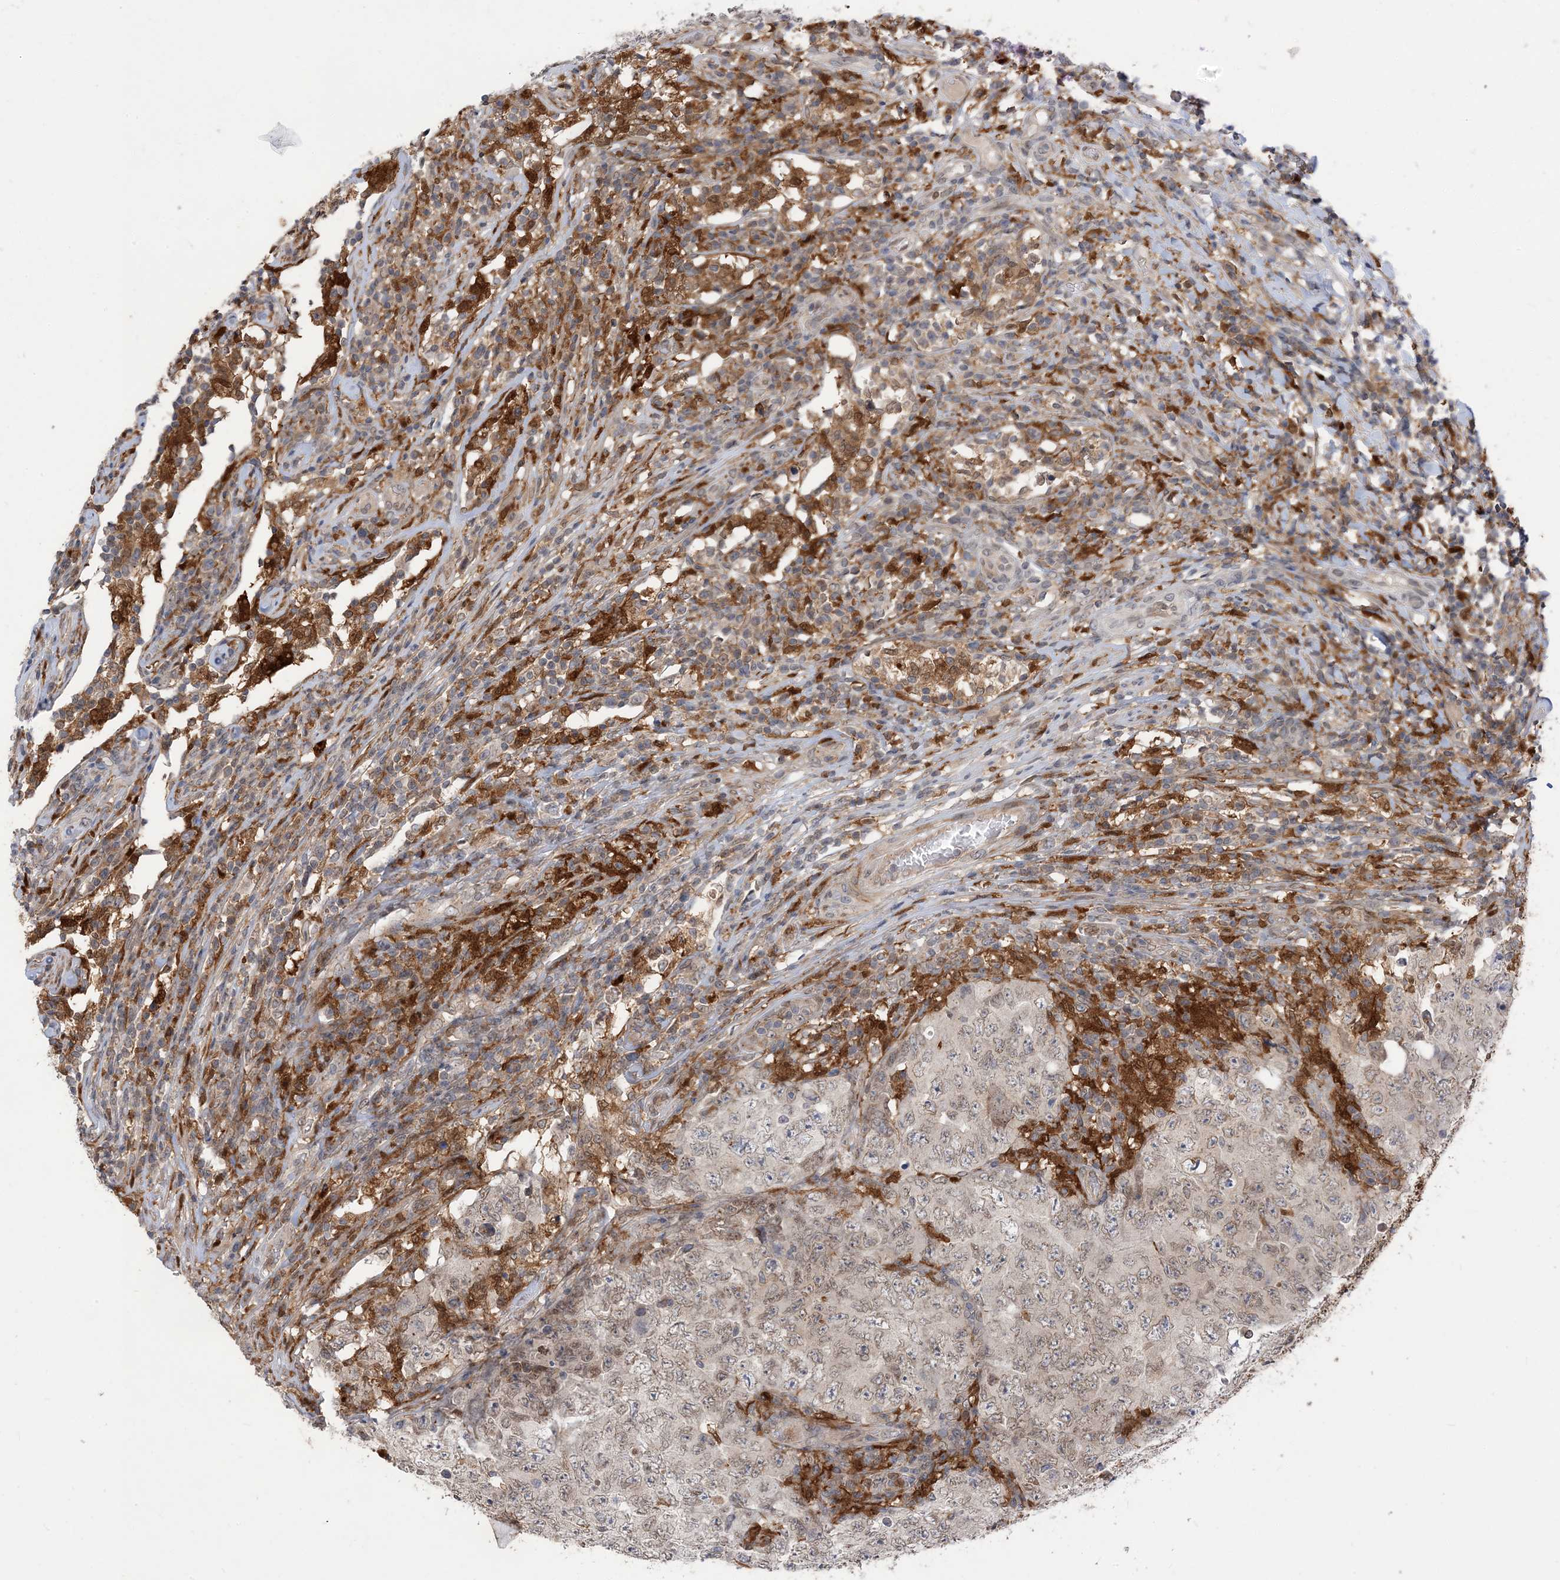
{"staining": {"intensity": "moderate", "quantity": "<25%", "location": "cytoplasmic/membranous,nuclear"}, "tissue": "testis cancer", "cell_type": "Tumor cells", "image_type": "cancer", "snomed": [{"axis": "morphology", "description": "Carcinoma, Embryonal, NOS"}, {"axis": "topography", "description": "Testis"}], "caption": "IHC photomicrograph of testis embryonal carcinoma stained for a protein (brown), which exhibits low levels of moderate cytoplasmic/membranous and nuclear staining in about <25% of tumor cells.", "gene": "NAGK", "patient": {"sex": "male", "age": 26}}